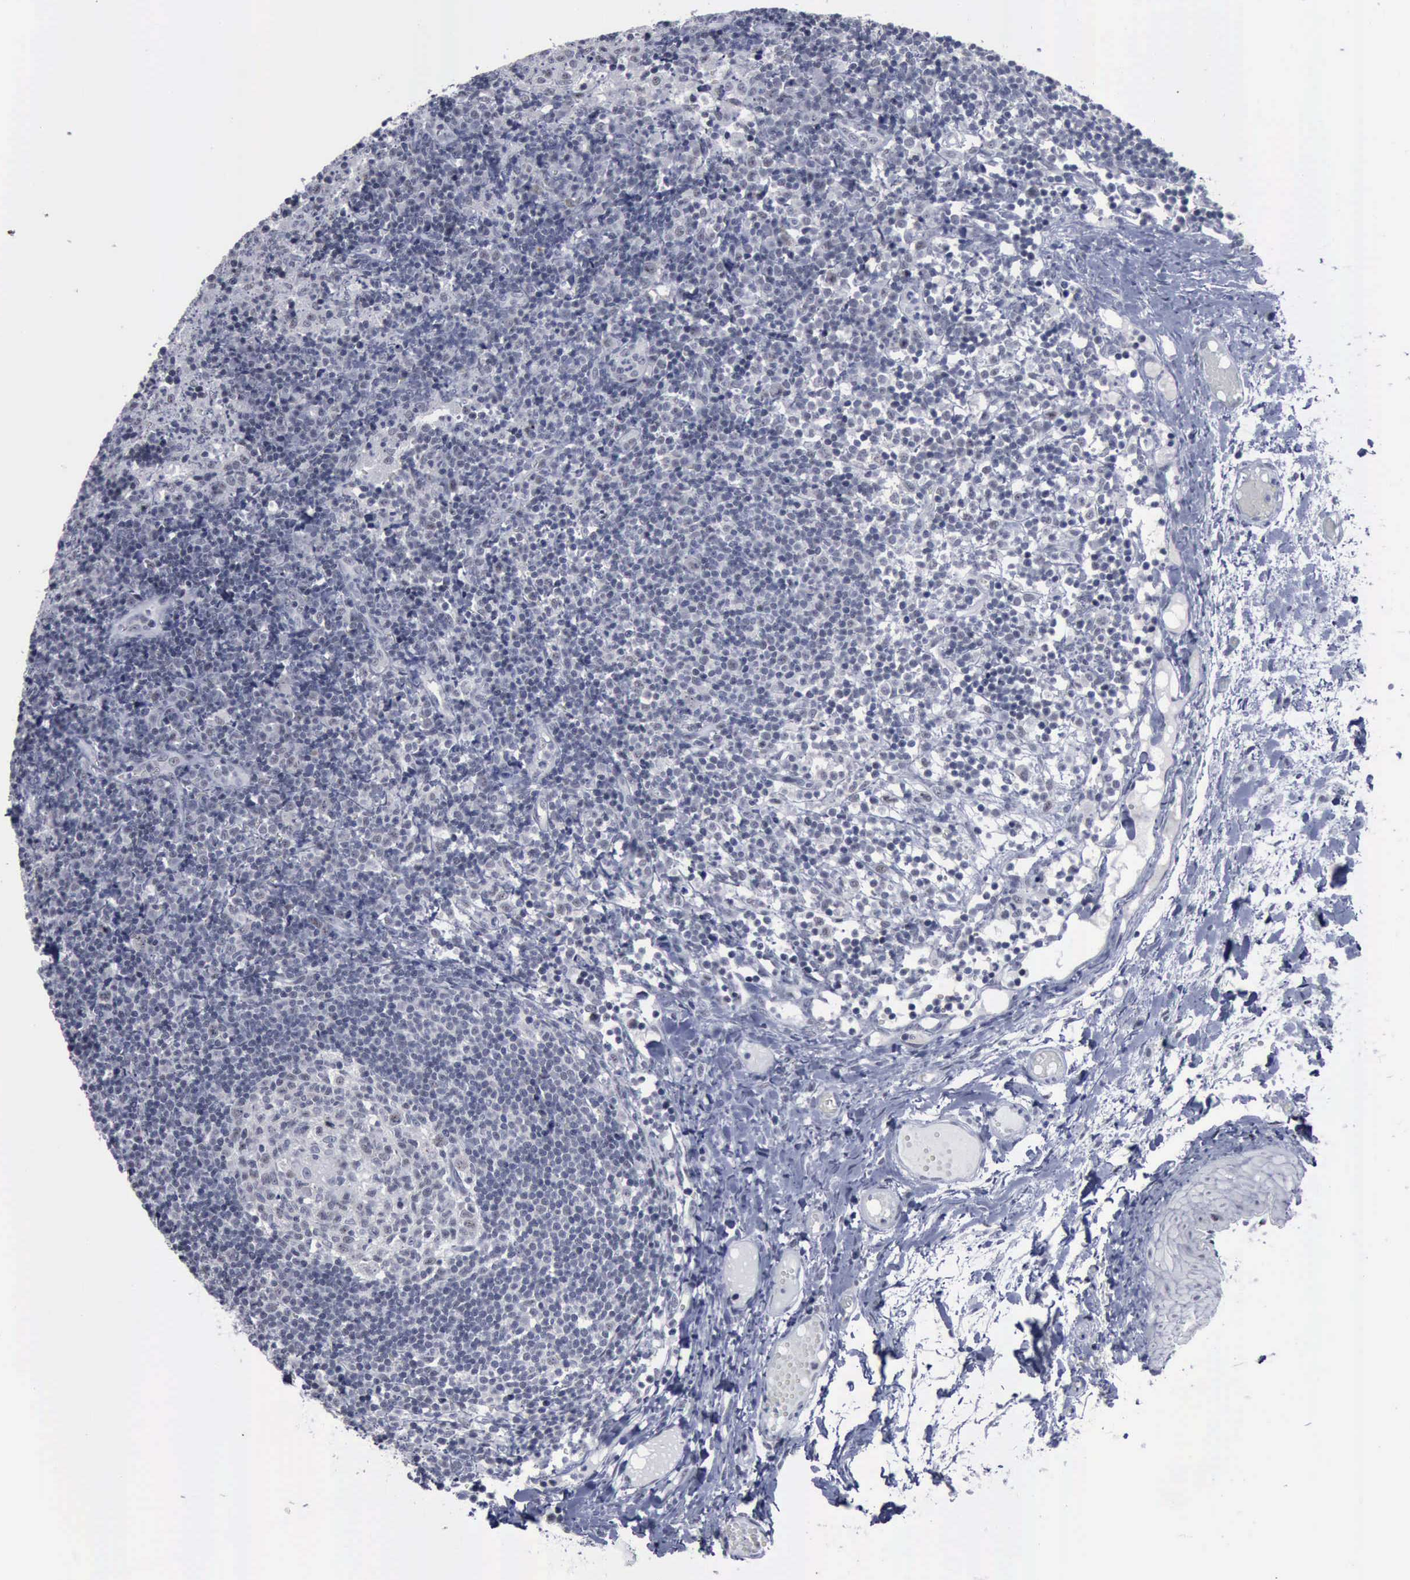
{"staining": {"intensity": "negative", "quantity": "none", "location": "none"}, "tissue": "lymph node", "cell_type": "Germinal center cells", "image_type": "normal", "snomed": [{"axis": "morphology", "description": "Normal tissue, NOS"}, {"axis": "morphology", "description": "Inflammation, NOS"}, {"axis": "topography", "description": "Lymph node"}, {"axis": "topography", "description": "Salivary gland"}], "caption": "Immunohistochemistry histopathology image of benign lymph node: lymph node stained with DAB displays no significant protein expression in germinal center cells. The staining is performed using DAB (3,3'-diaminobenzidine) brown chromogen with nuclei counter-stained in using hematoxylin.", "gene": "BRD1", "patient": {"sex": "male", "age": 3}}